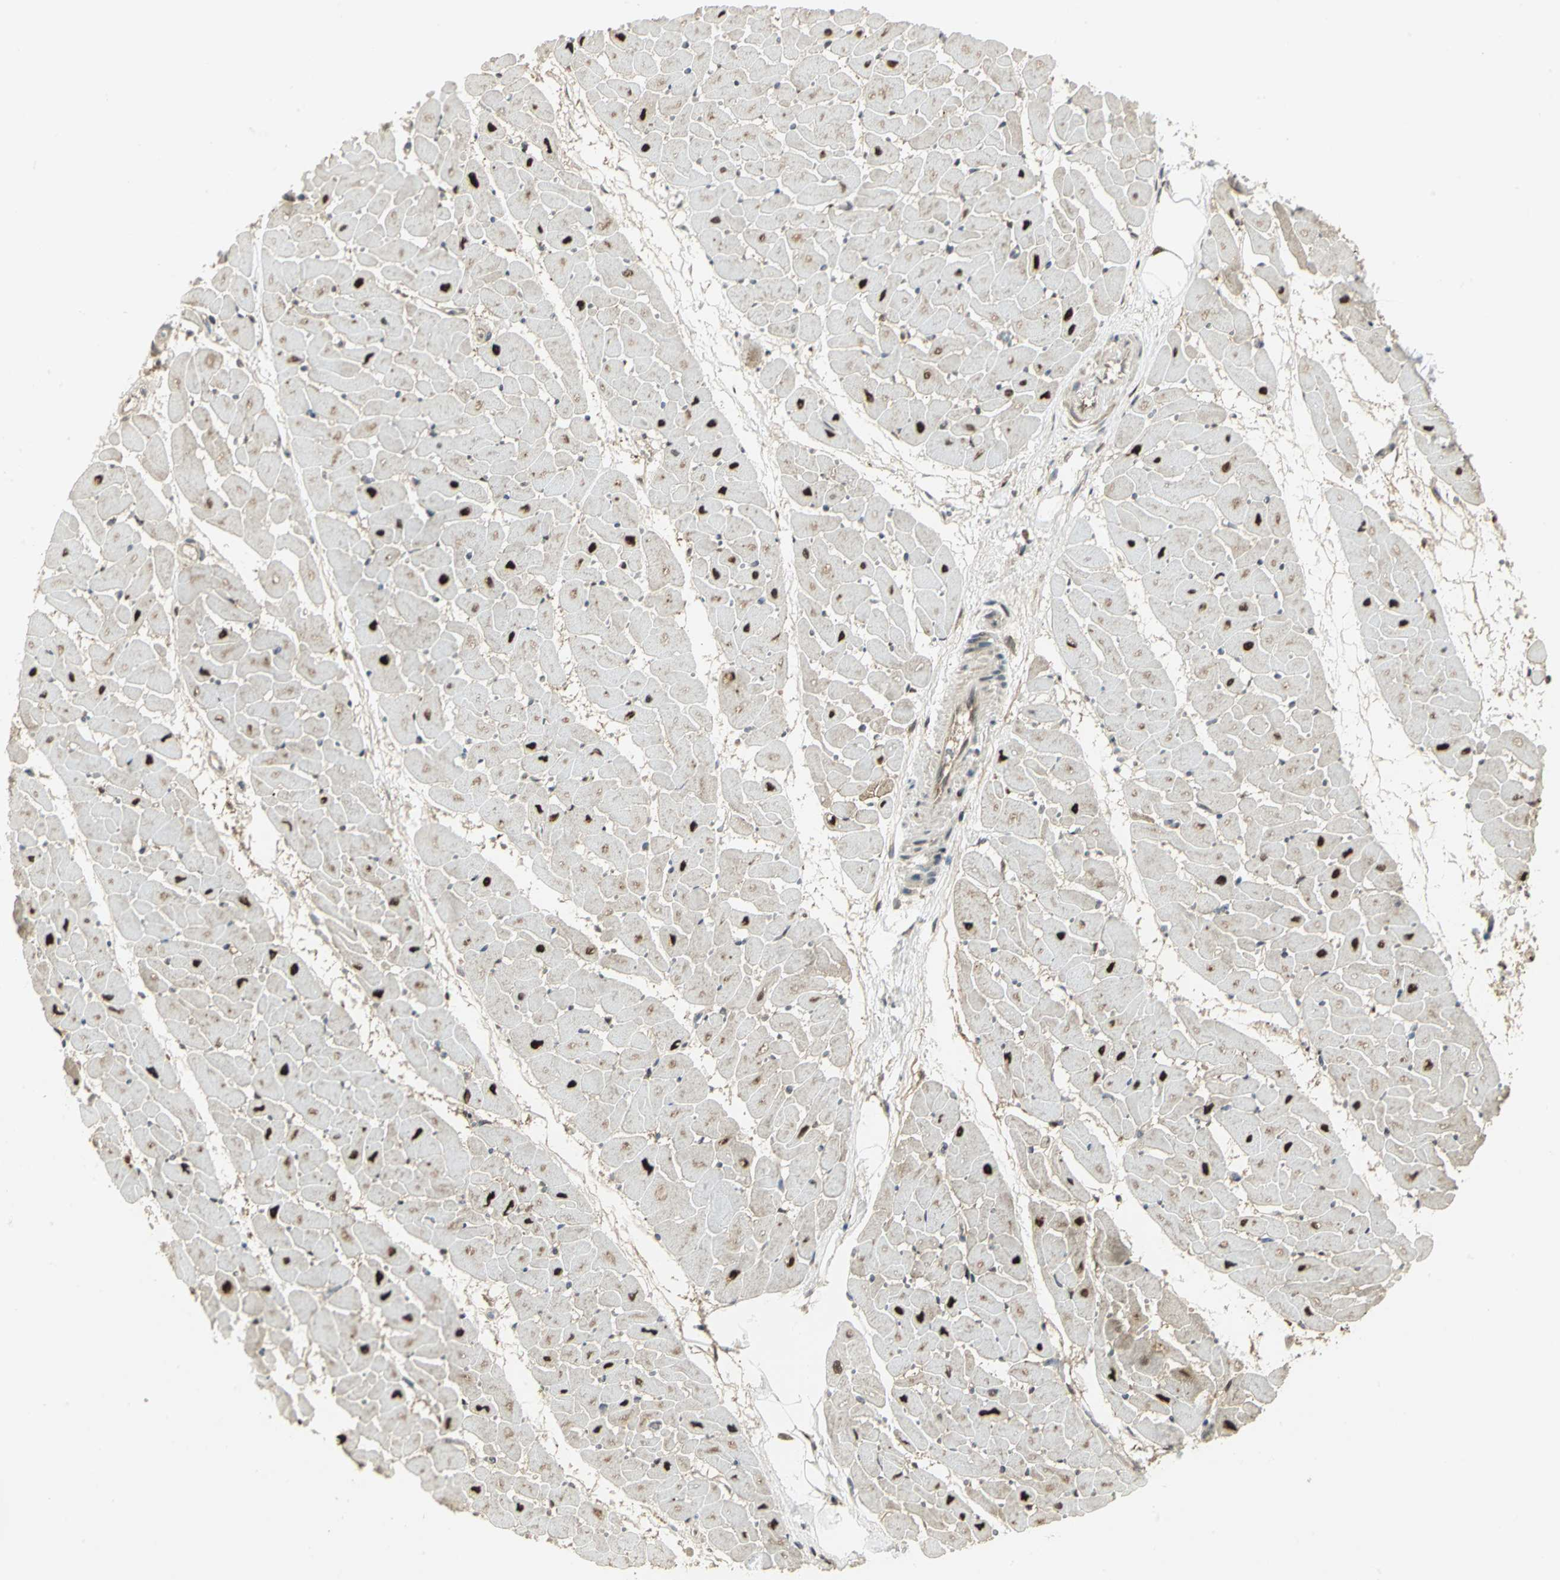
{"staining": {"intensity": "strong", "quantity": ">75%", "location": "nuclear"}, "tissue": "heart muscle", "cell_type": "Cardiomyocytes", "image_type": "normal", "snomed": [{"axis": "morphology", "description": "Normal tissue, NOS"}, {"axis": "topography", "description": "Heart"}], "caption": "Immunohistochemistry (IHC) of normal heart muscle exhibits high levels of strong nuclear positivity in approximately >75% of cardiomyocytes. (IHC, brightfield microscopy, high magnification).", "gene": "PSMC4", "patient": {"sex": "female", "age": 19}}